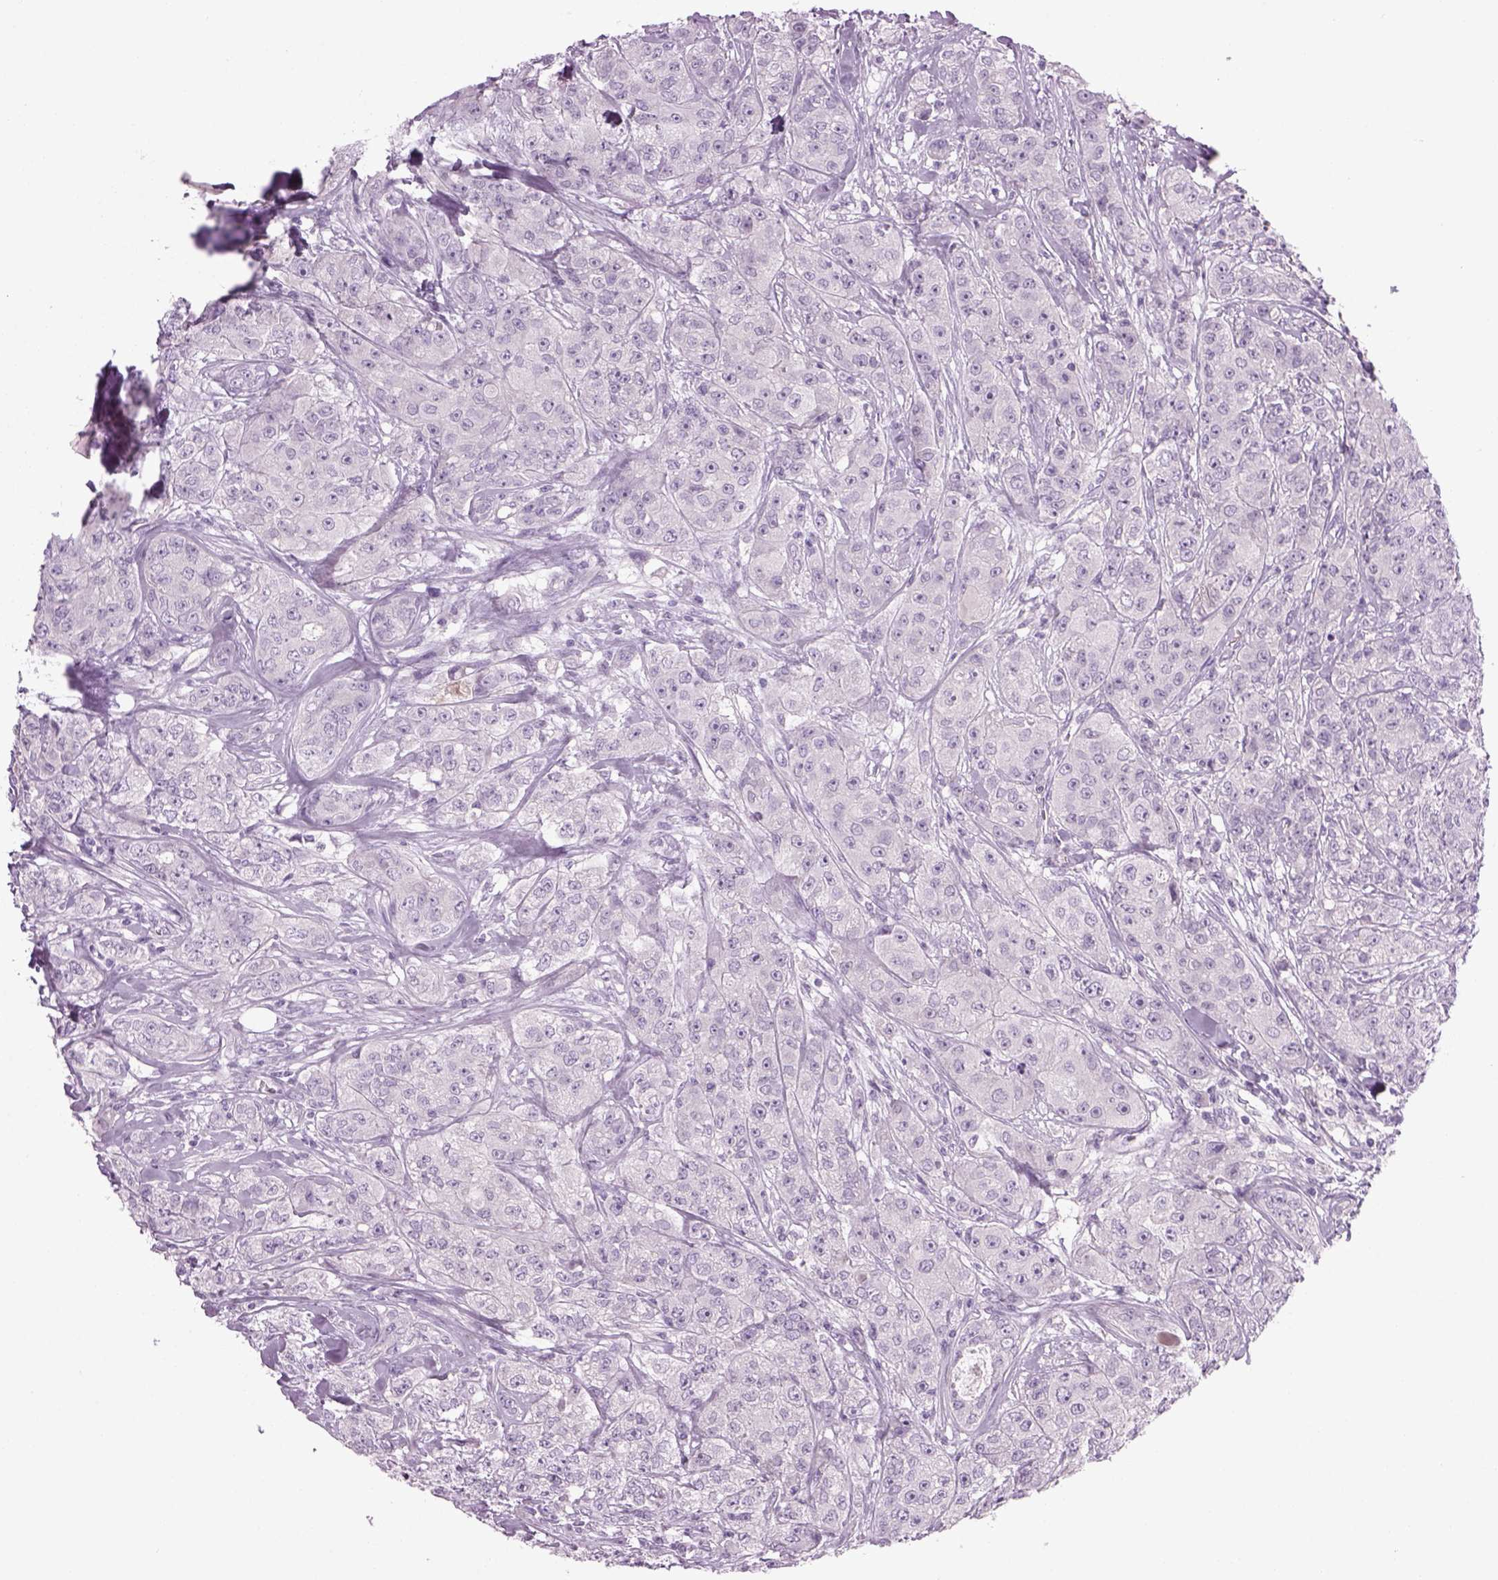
{"staining": {"intensity": "negative", "quantity": "none", "location": "none"}, "tissue": "breast cancer", "cell_type": "Tumor cells", "image_type": "cancer", "snomed": [{"axis": "morphology", "description": "Duct carcinoma"}, {"axis": "topography", "description": "Breast"}], "caption": "Invasive ductal carcinoma (breast) was stained to show a protein in brown. There is no significant expression in tumor cells.", "gene": "MDH1B", "patient": {"sex": "female", "age": 43}}